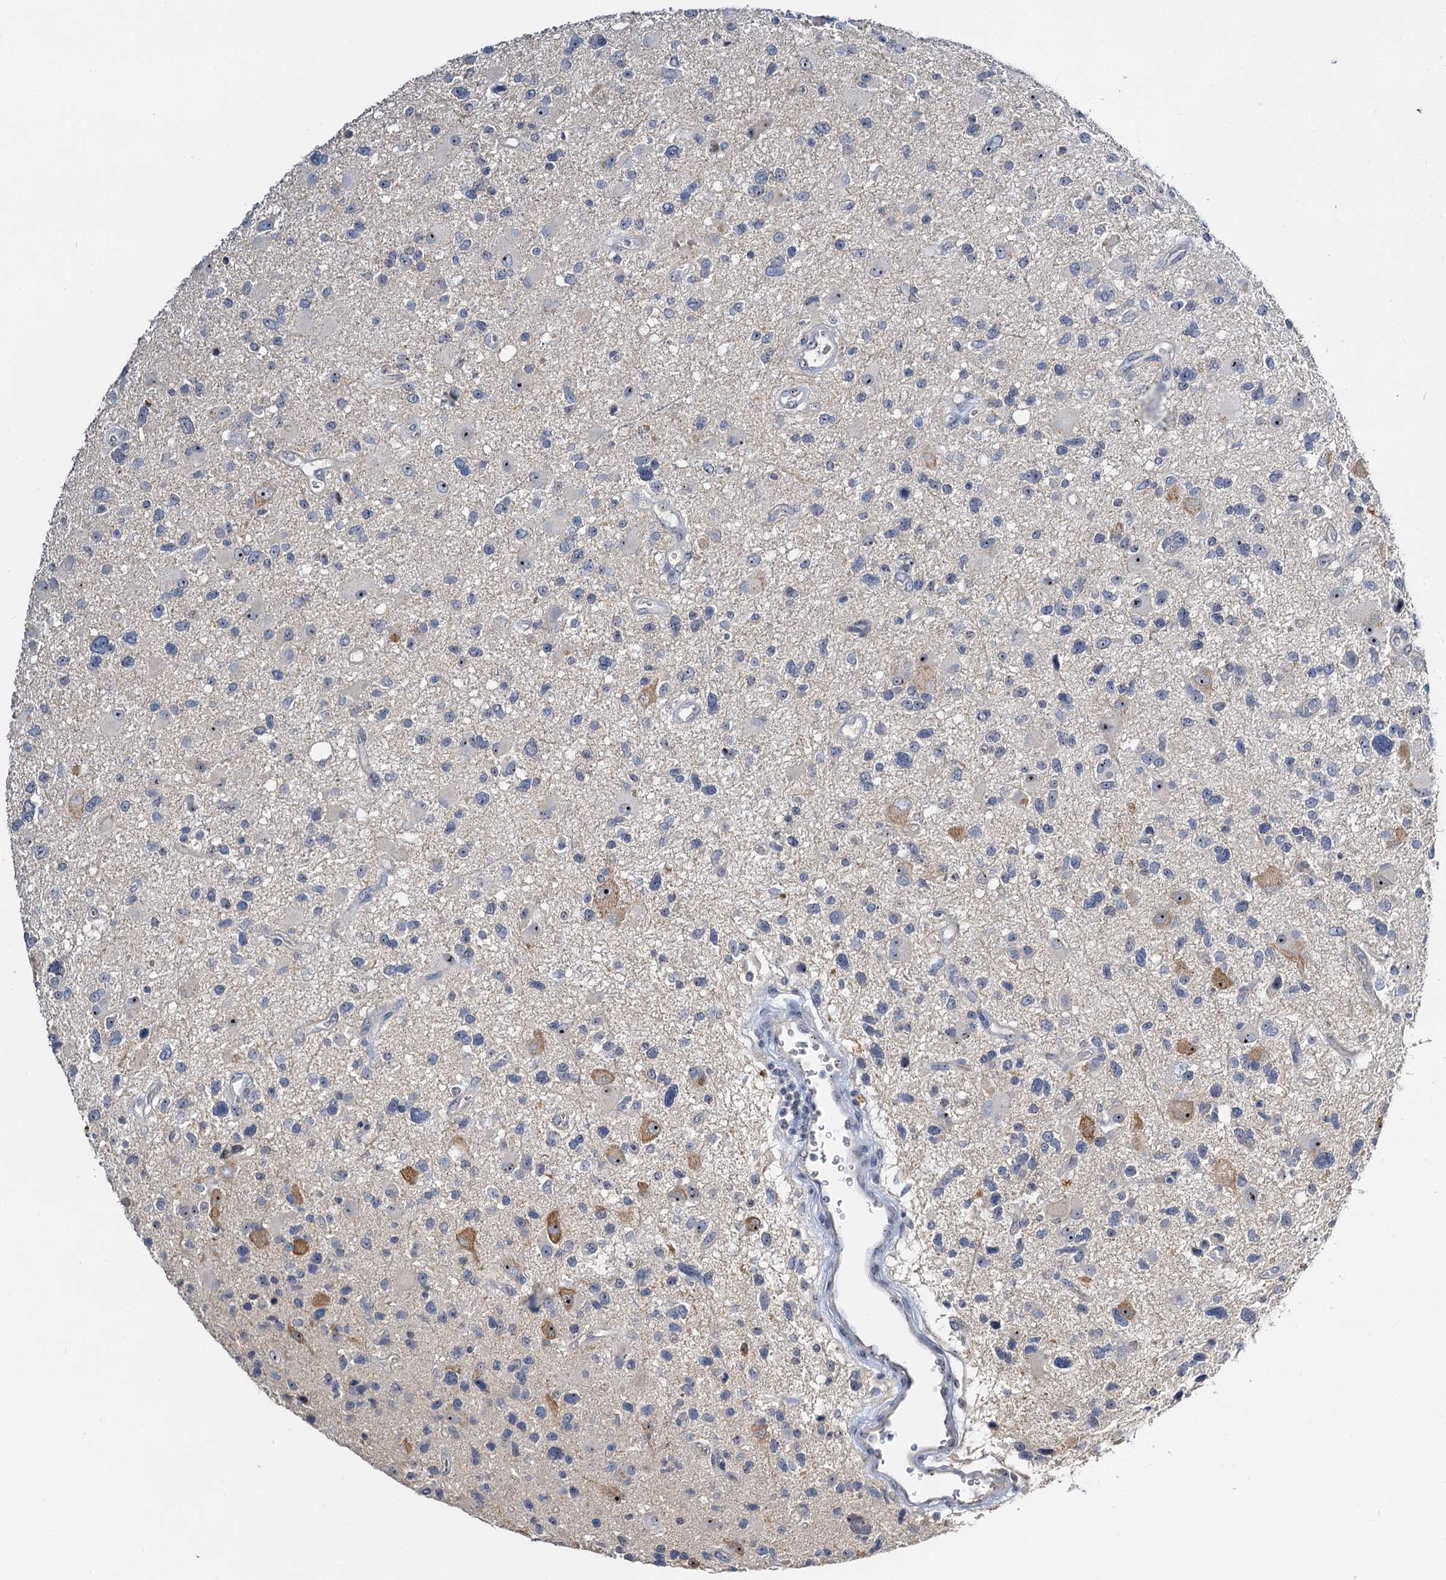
{"staining": {"intensity": "negative", "quantity": "none", "location": "none"}, "tissue": "glioma", "cell_type": "Tumor cells", "image_type": "cancer", "snomed": [{"axis": "morphology", "description": "Glioma, malignant, High grade"}, {"axis": "topography", "description": "Brain"}], "caption": "Immunohistochemistry micrograph of neoplastic tissue: human glioma stained with DAB demonstrates no significant protein positivity in tumor cells.", "gene": "NOP2", "patient": {"sex": "male", "age": 33}}